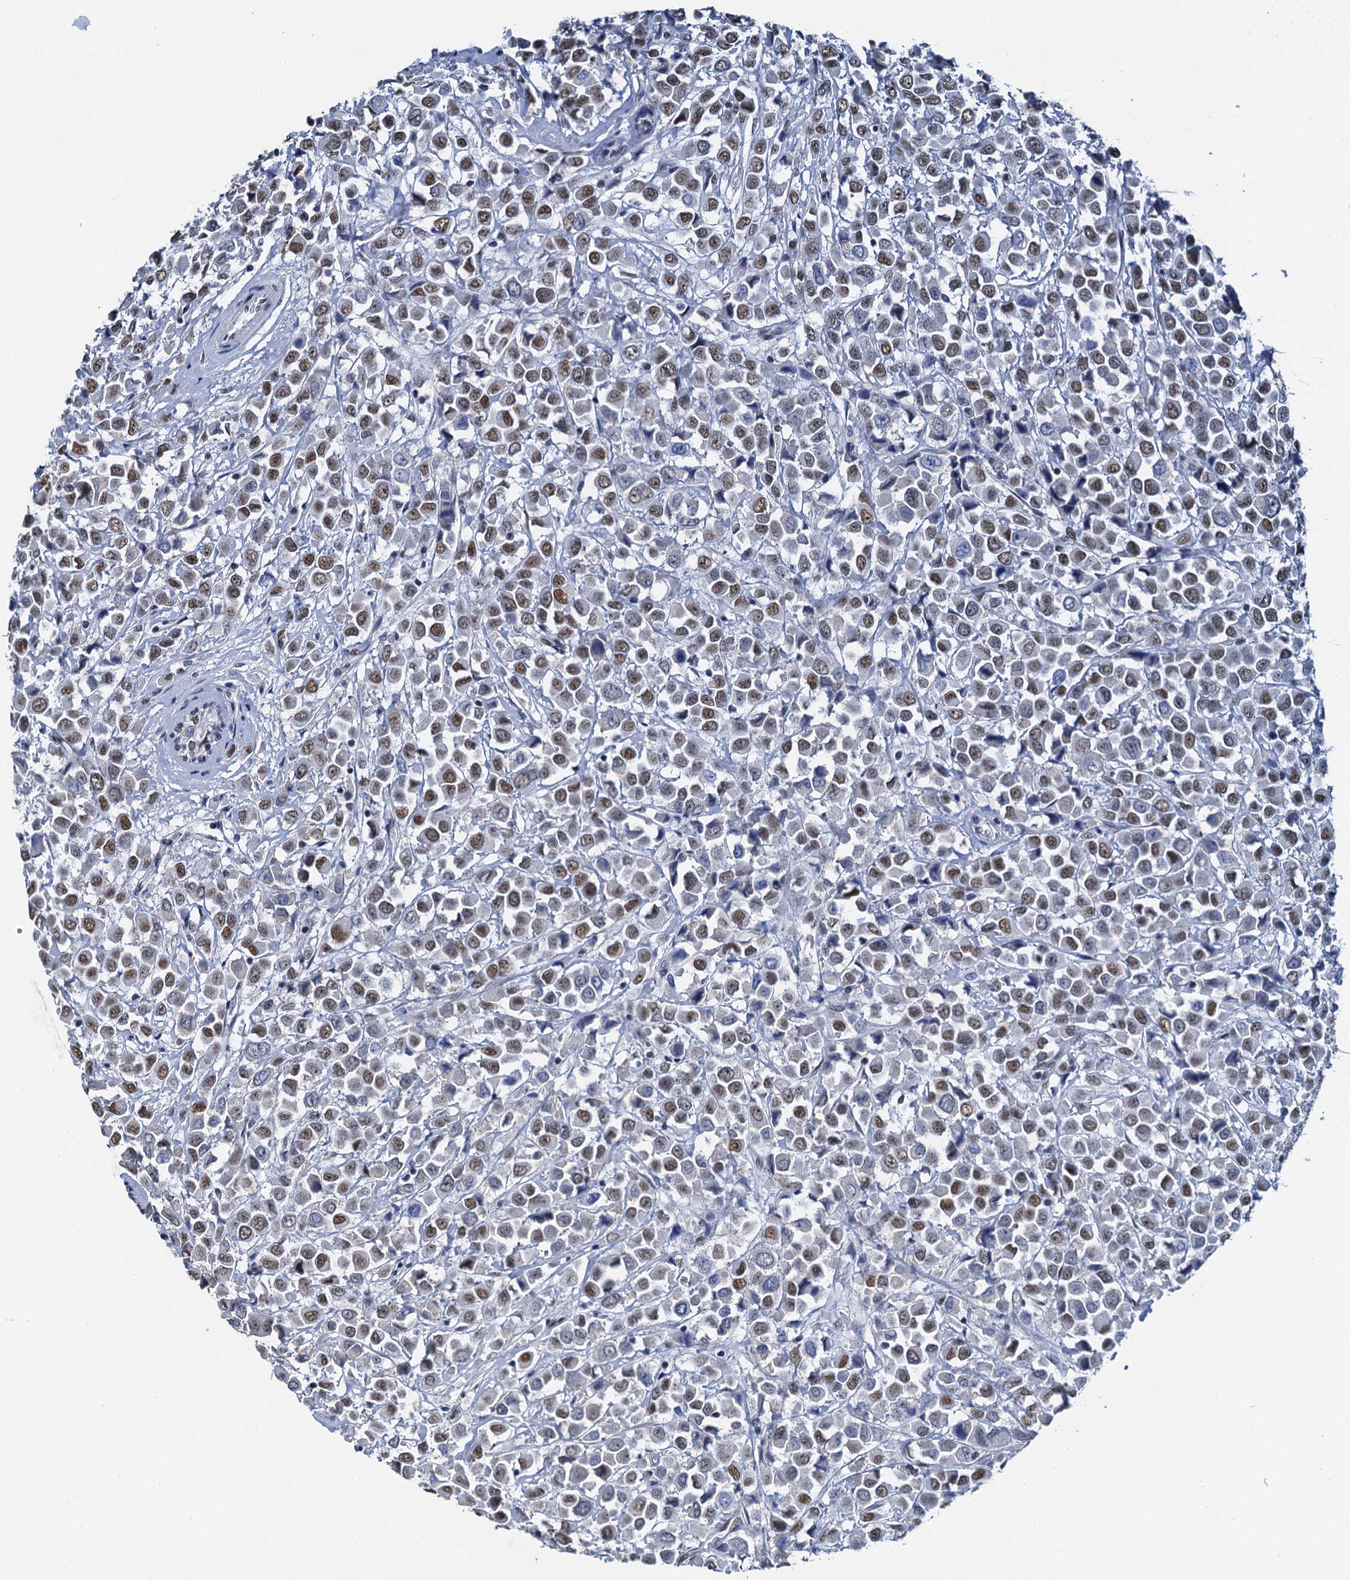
{"staining": {"intensity": "moderate", "quantity": "25%-75%", "location": "nuclear"}, "tissue": "breast cancer", "cell_type": "Tumor cells", "image_type": "cancer", "snomed": [{"axis": "morphology", "description": "Duct carcinoma"}, {"axis": "topography", "description": "Breast"}], "caption": "An image showing moderate nuclear staining in about 25%-75% of tumor cells in breast cancer, as visualized by brown immunohistochemical staining.", "gene": "SLTM", "patient": {"sex": "female", "age": 61}}